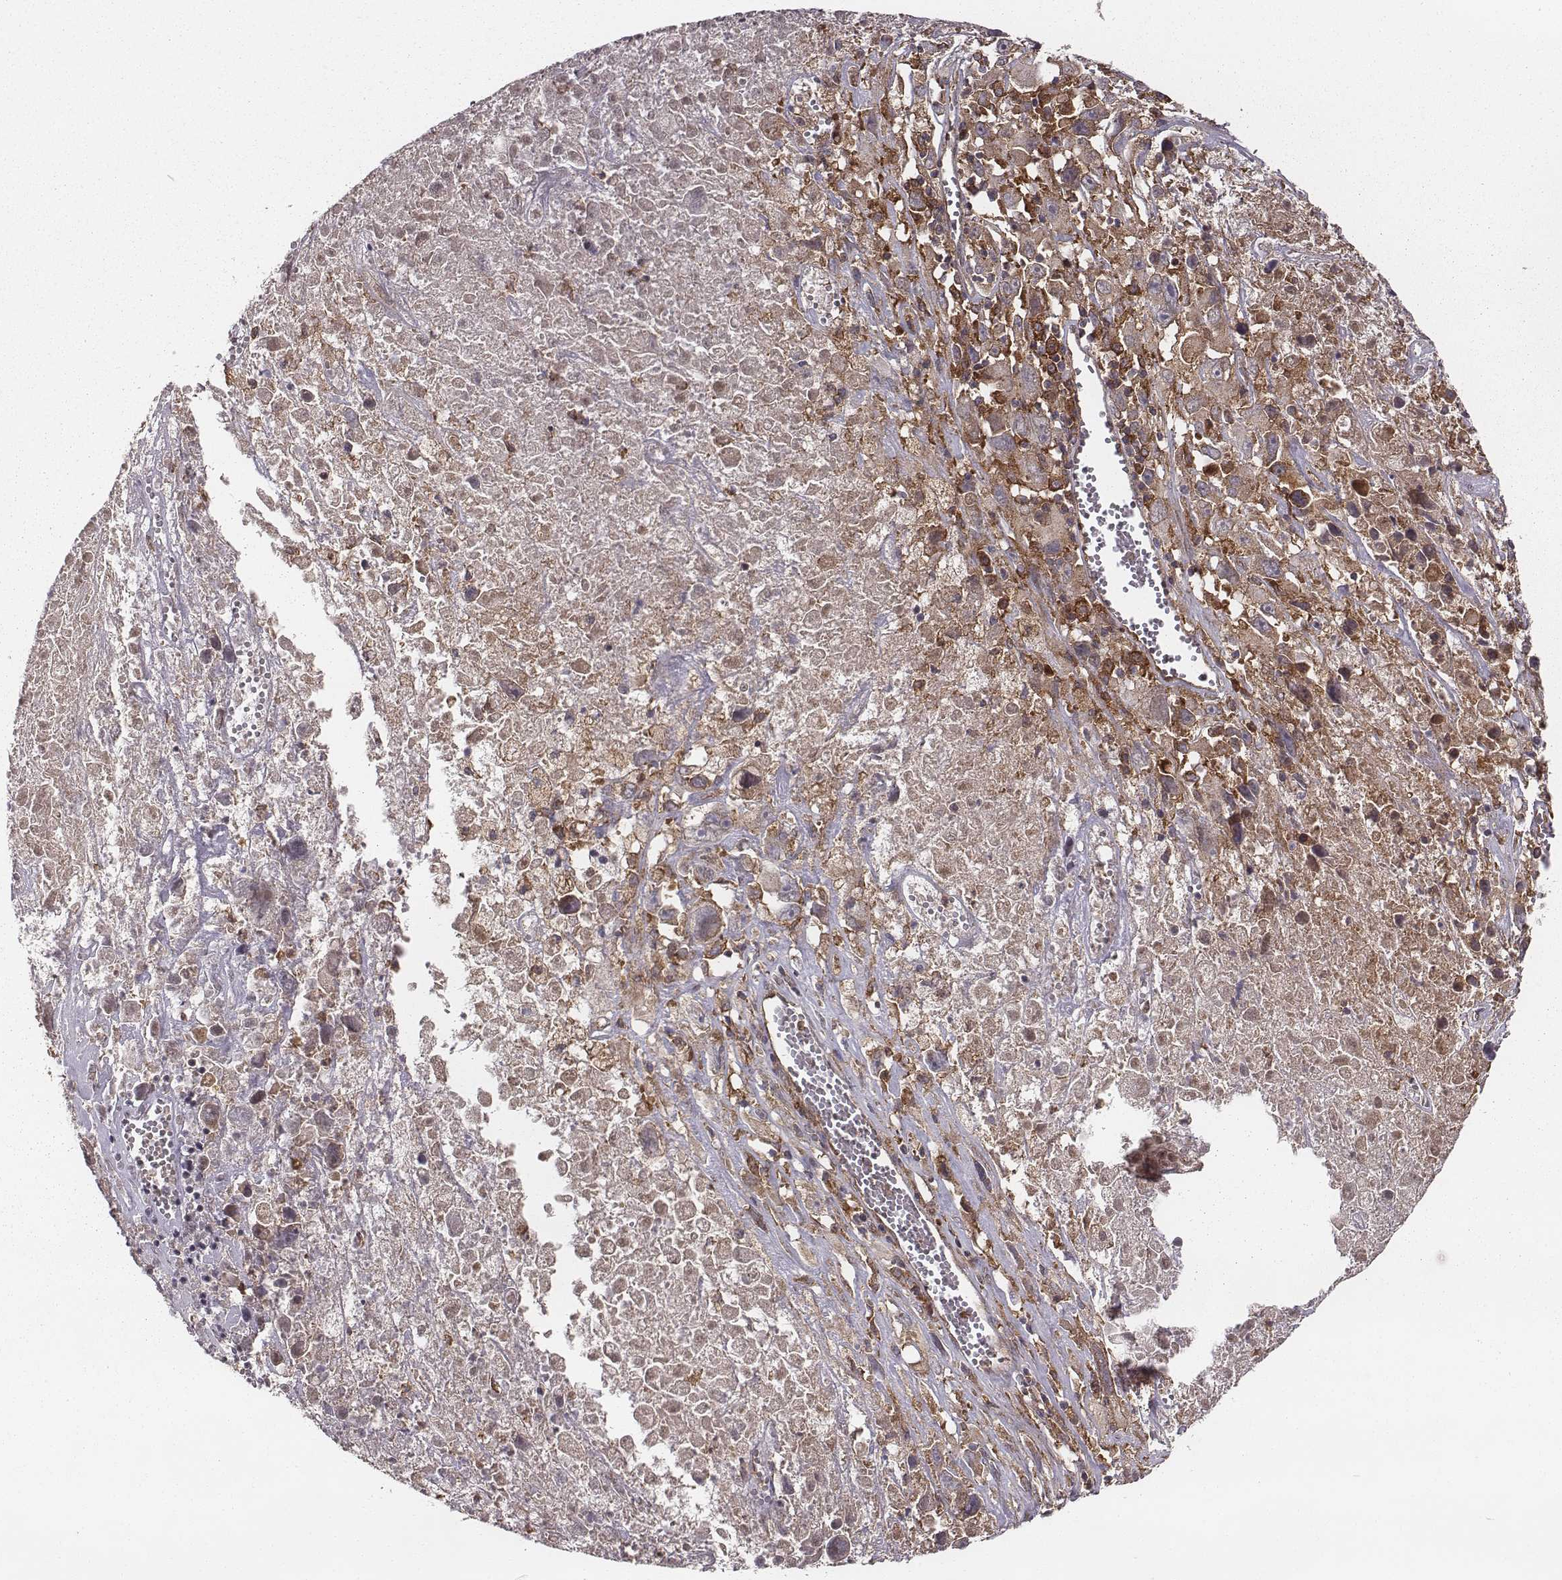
{"staining": {"intensity": "moderate", "quantity": ">75%", "location": "cytoplasmic/membranous"}, "tissue": "melanoma", "cell_type": "Tumor cells", "image_type": "cancer", "snomed": [{"axis": "morphology", "description": "Malignant melanoma, Metastatic site"}, {"axis": "topography", "description": "Lymph node"}], "caption": "High-power microscopy captured an IHC photomicrograph of melanoma, revealing moderate cytoplasmic/membranous staining in approximately >75% of tumor cells.", "gene": "VPS26A", "patient": {"sex": "male", "age": 50}}